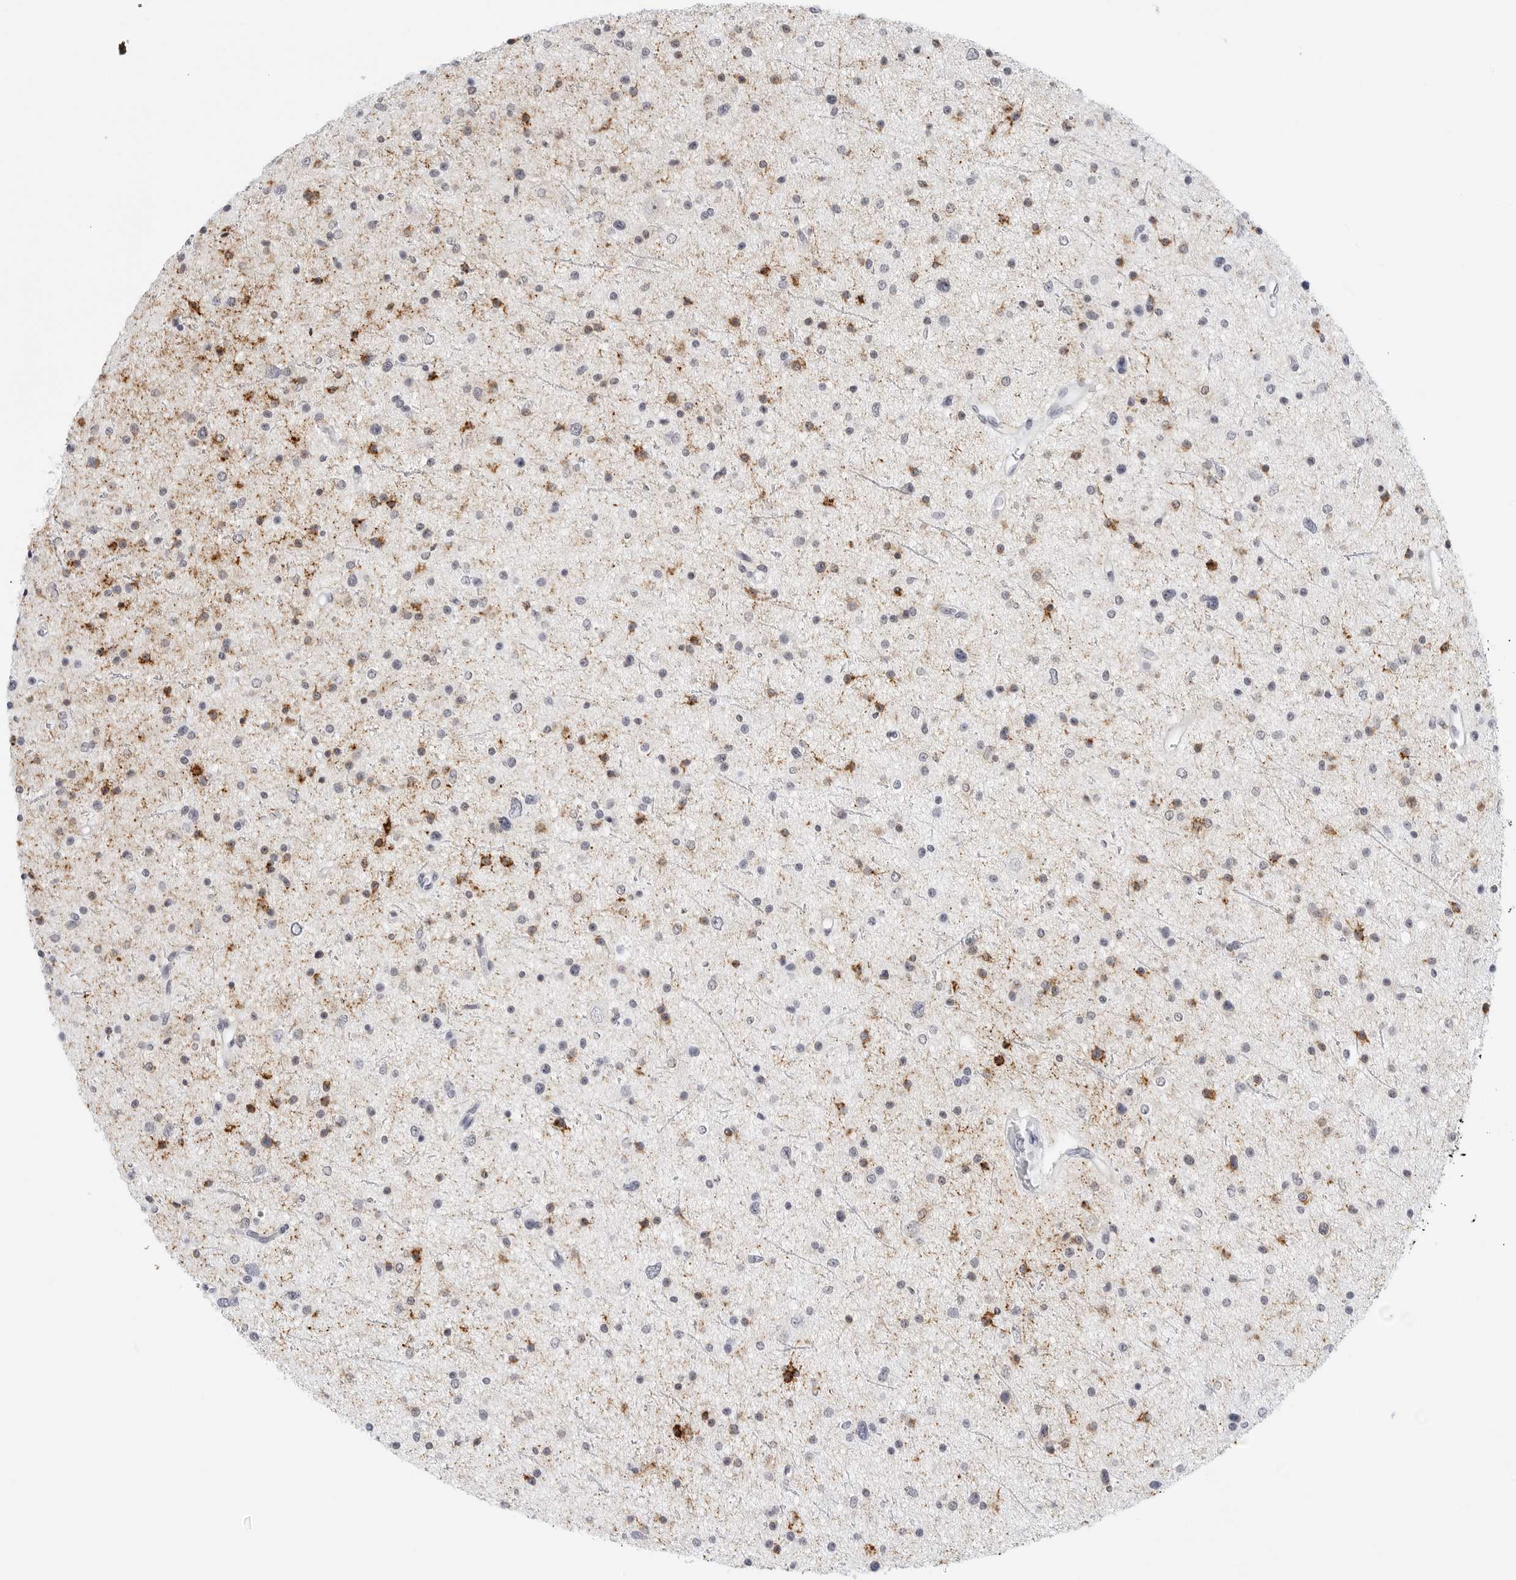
{"staining": {"intensity": "moderate", "quantity": "<25%", "location": "cytoplasmic/membranous"}, "tissue": "glioma", "cell_type": "Tumor cells", "image_type": "cancer", "snomed": [{"axis": "morphology", "description": "Glioma, malignant, Low grade"}, {"axis": "topography", "description": "Brain"}], "caption": "Immunohistochemistry (IHC) of human glioma demonstrates low levels of moderate cytoplasmic/membranous positivity in about <25% of tumor cells. The protein of interest is shown in brown color, while the nuclei are stained blue.", "gene": "HSPB7", "patient": {"sex": "female", "age": 37}}